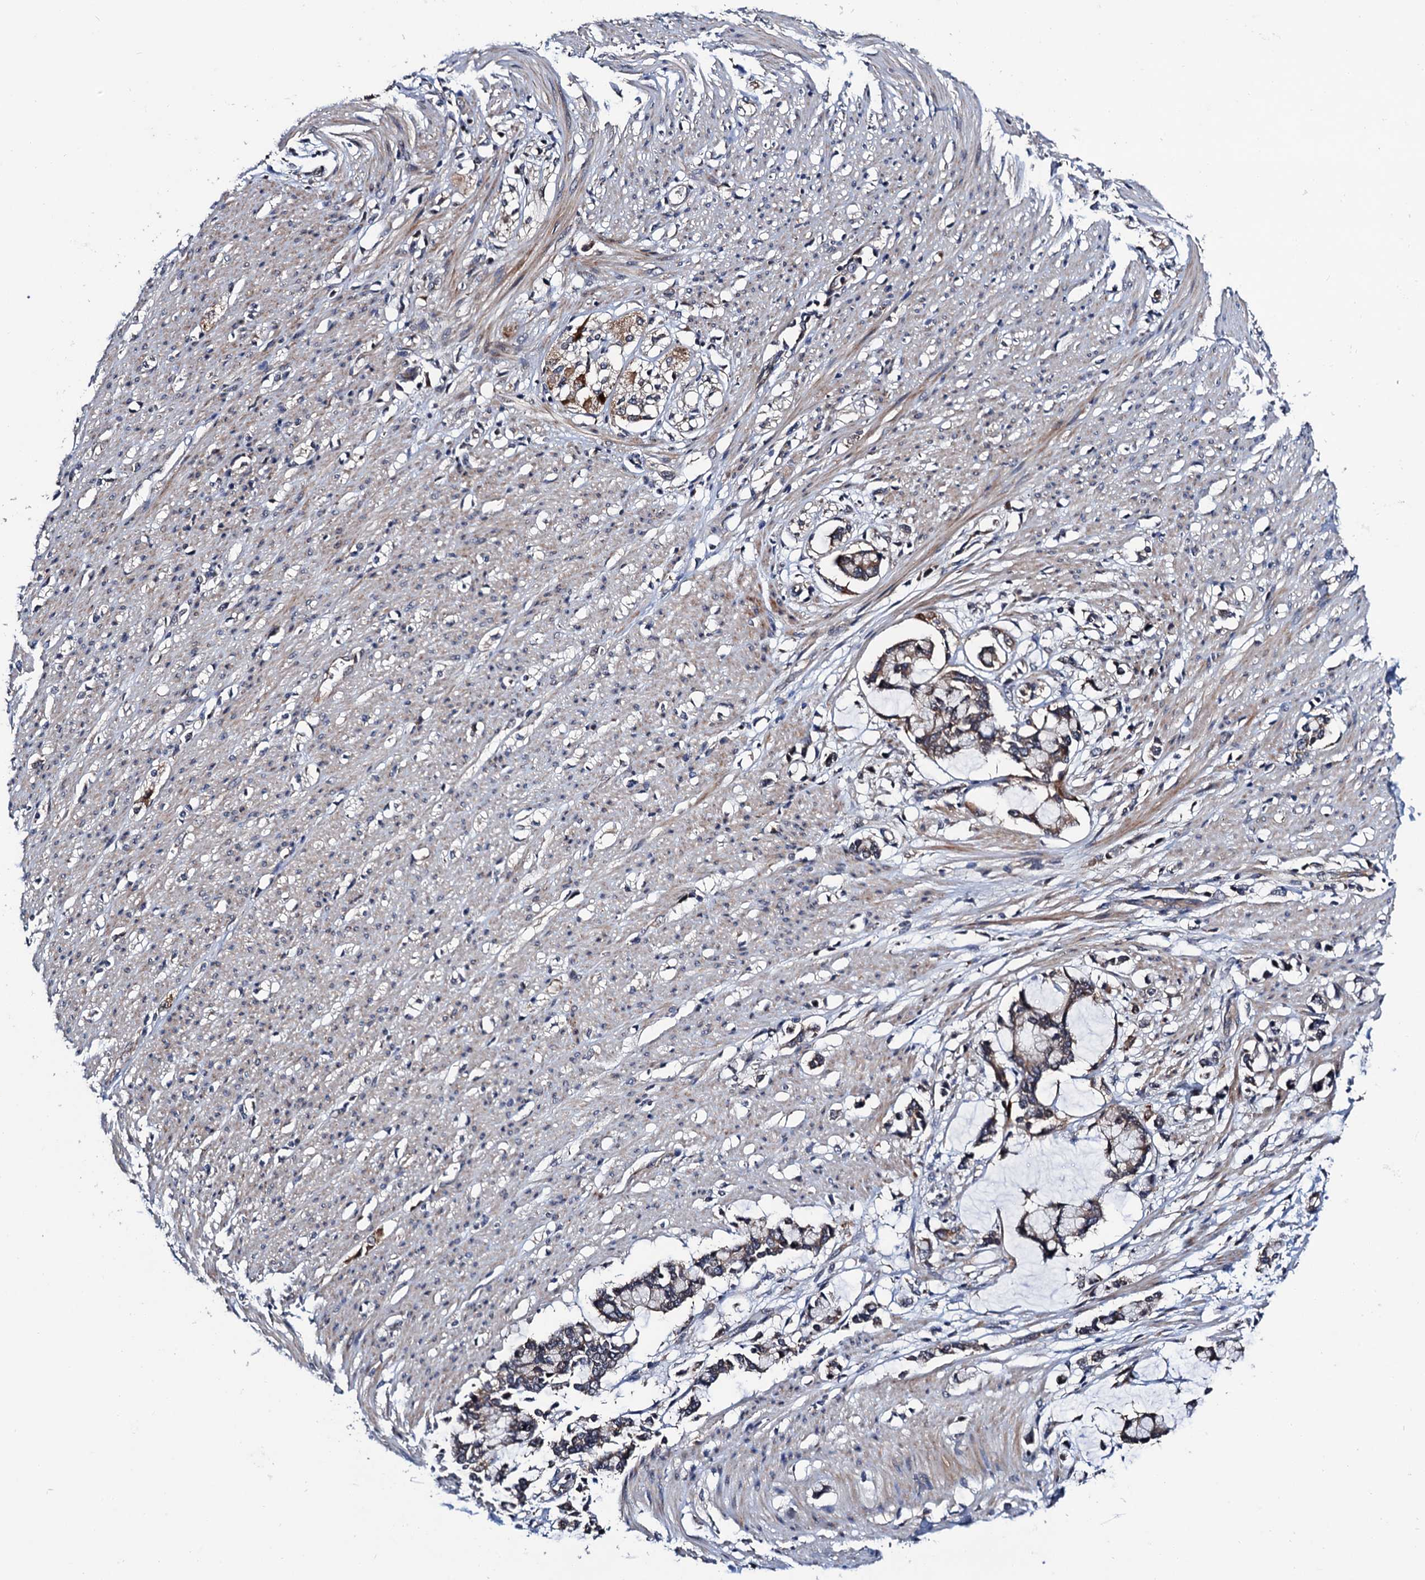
{"staining": {"intensity": "moderate", "quantity": "25%-75%", "location": "cytoplasmic/membranous"}, "tissue": "smooth muscle", "cell_type": "Smooth muscle cells", "image_type": "normal", "snomed": [{"axis": "morphology", "description": "Normal tissue, NOS"}, {"axis": "morphology", "description": "Adenocarcinoma, NOS"}, {"axis": "topography", "description": "Colon"}, {"axis": "topography", "description": "Peripheral nerve tissue"}], "caption": "Smooth muscle stained with DAB (3,3'-diaminobenzidine) IHC displays medium levels of moderate cytoplasmic/membranous staining in about 25%-75% of smooth muscle cells.", "gene": "NAA16", "patient": {"sex": "male", "age": 14}}